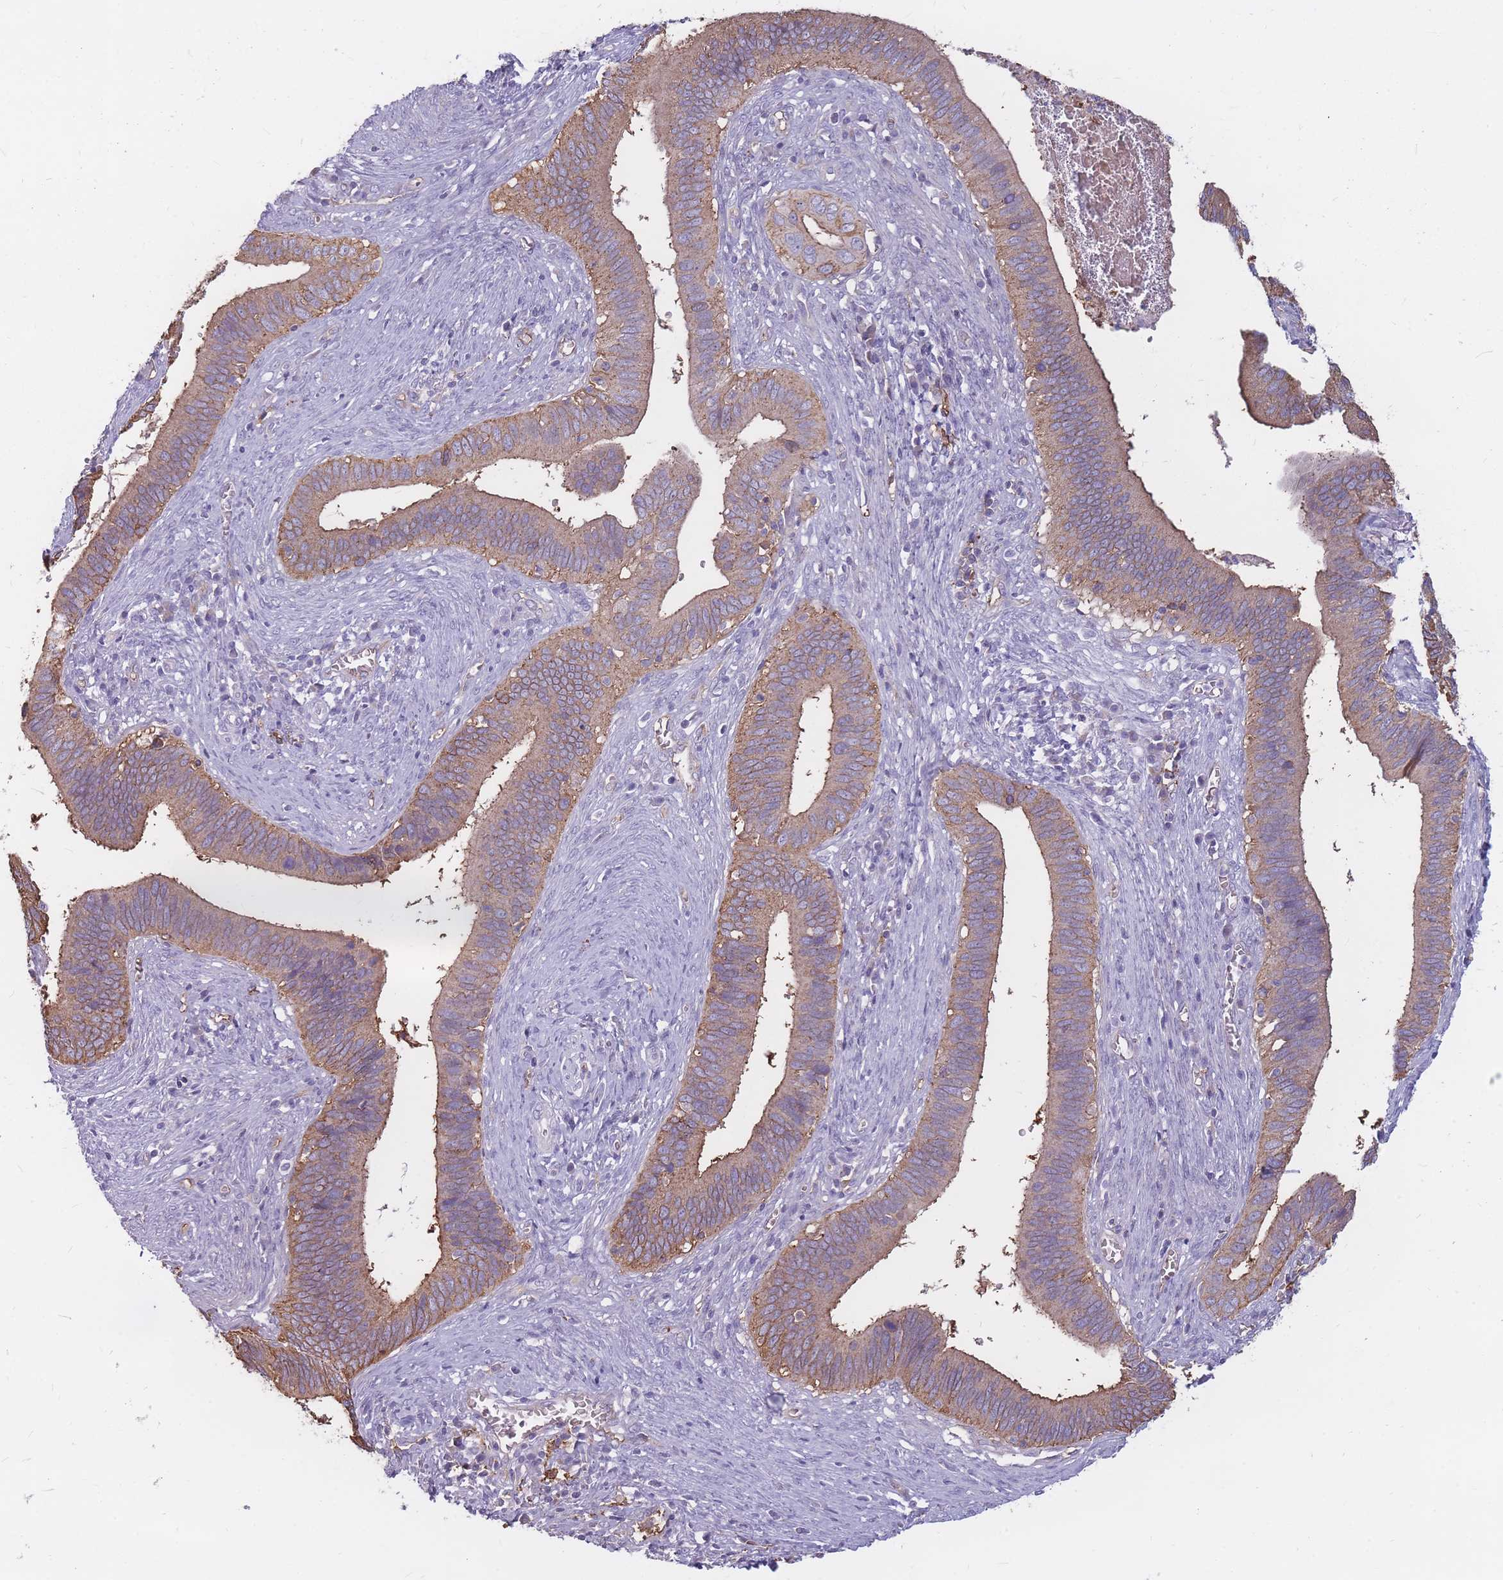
{"staining": {"intensity": "moderate", "quantity": ">75%", "location": "cytoplasmic/membranous"}, "tissue": "cervical cancer", "cell_type": "Tumor cells", "image_type": "cancer", "snomed": [{"axis": "morphology", "description": "Adenocarcinoma, NOS"}, {"axis": "topography", "description": "Cervix"}], "caption": "An immunohistochemistry (IHC) image of tumor tissue is shown. Protein staining in brown highlights moderate cytoplasmic/membranous positivity in adenocarcinoma (cervical) within tumor cells. (IHC, brightfield microscopy, high magnification).", "gene": "GNA11", "patient": {"sex": "female", "age": 42}}